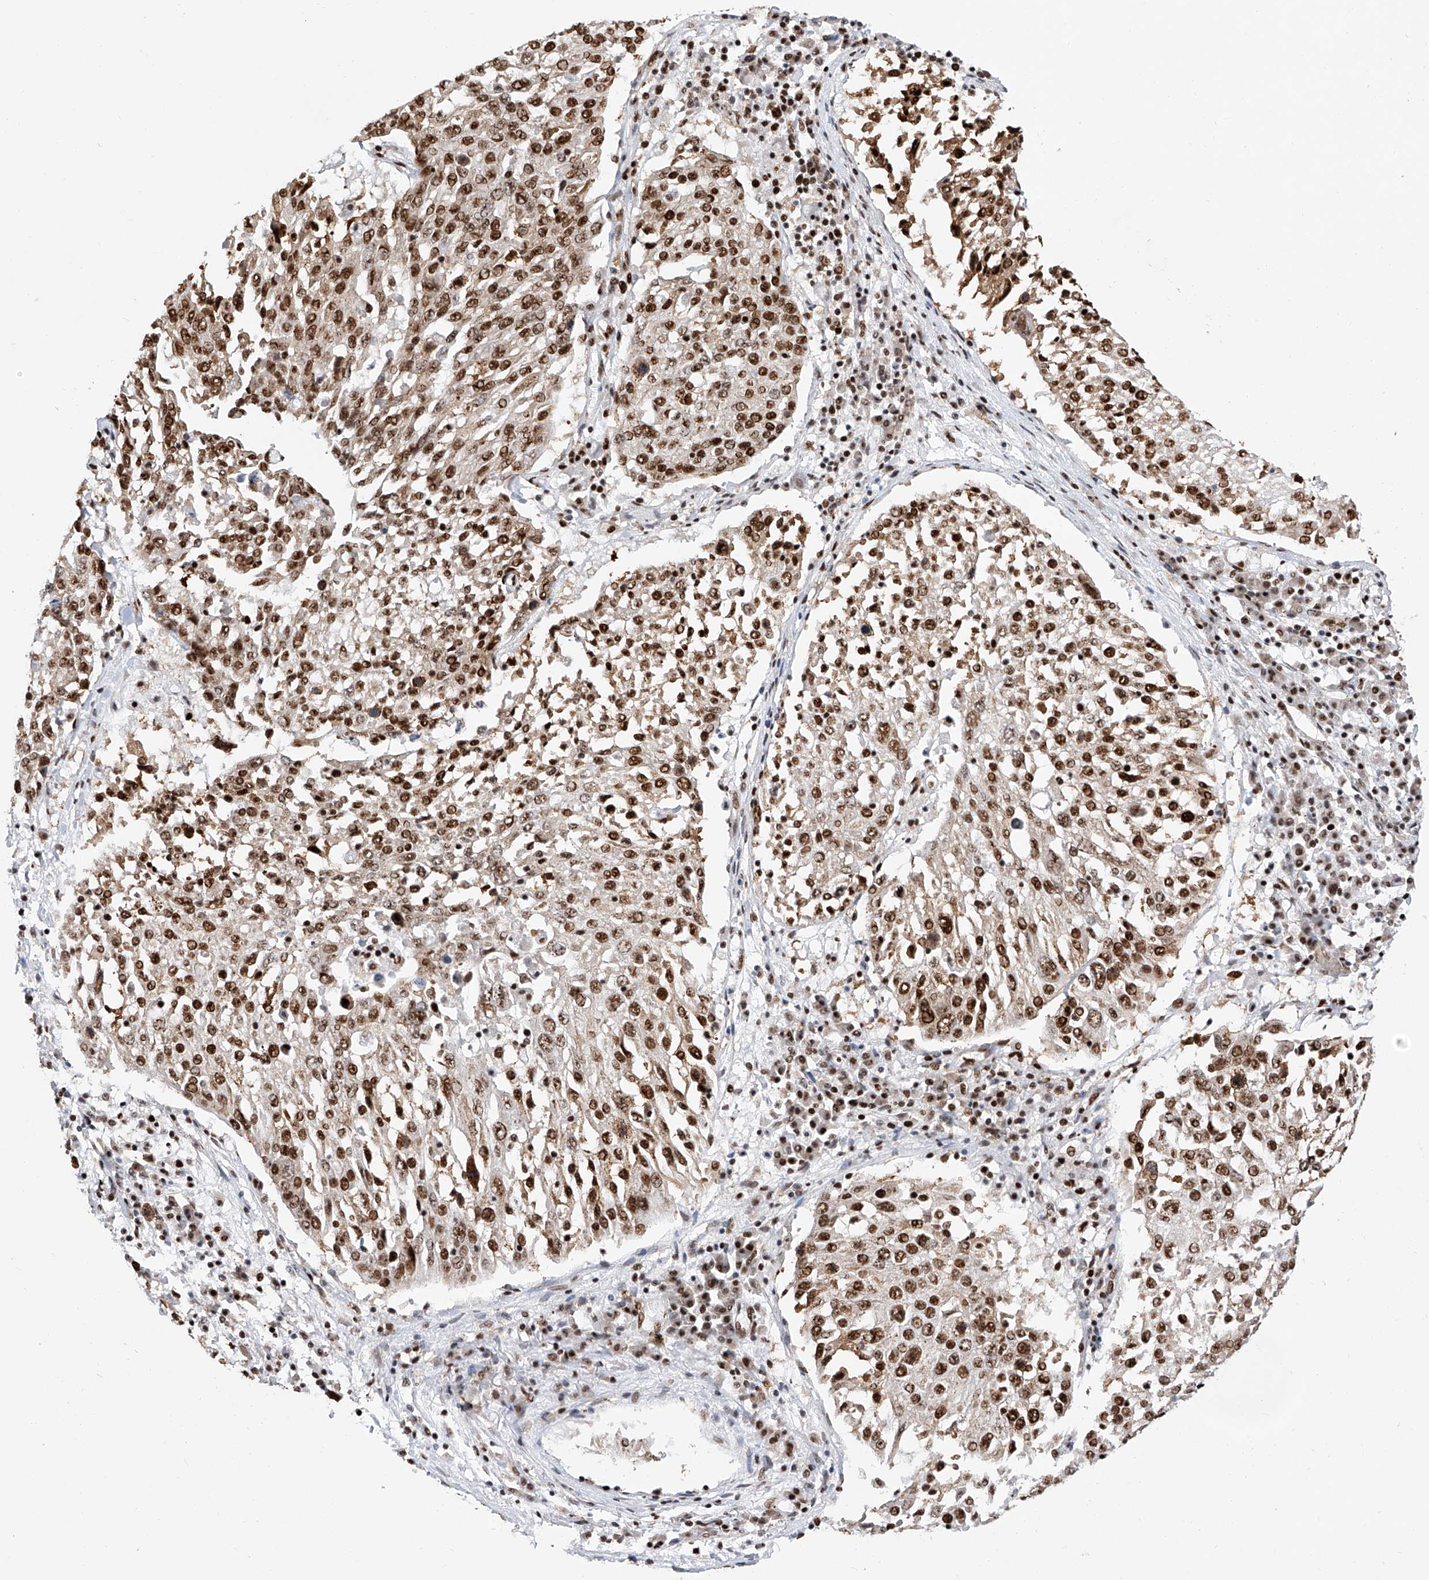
{"staining": {"intensity": "strong", "quantity": ">75%", "location": "nuclear"}, "tissue": "lung cancer", "cell_type": "Tumor cells", "image_type": "cancer", "snomed": [{"axis": "morphology", "description": "Squamous cell carcinoma, NOS"}, {"axis": "topography", "description": "Lung"}], "caption": "The image demonstrates a brown stain indicating the presence of a protein in the nuclear of tumor cells in lung cancer (squamous cell carcinoma).", "gene": "SRSF6", "patient": {"sex": "male", "age": 65}}